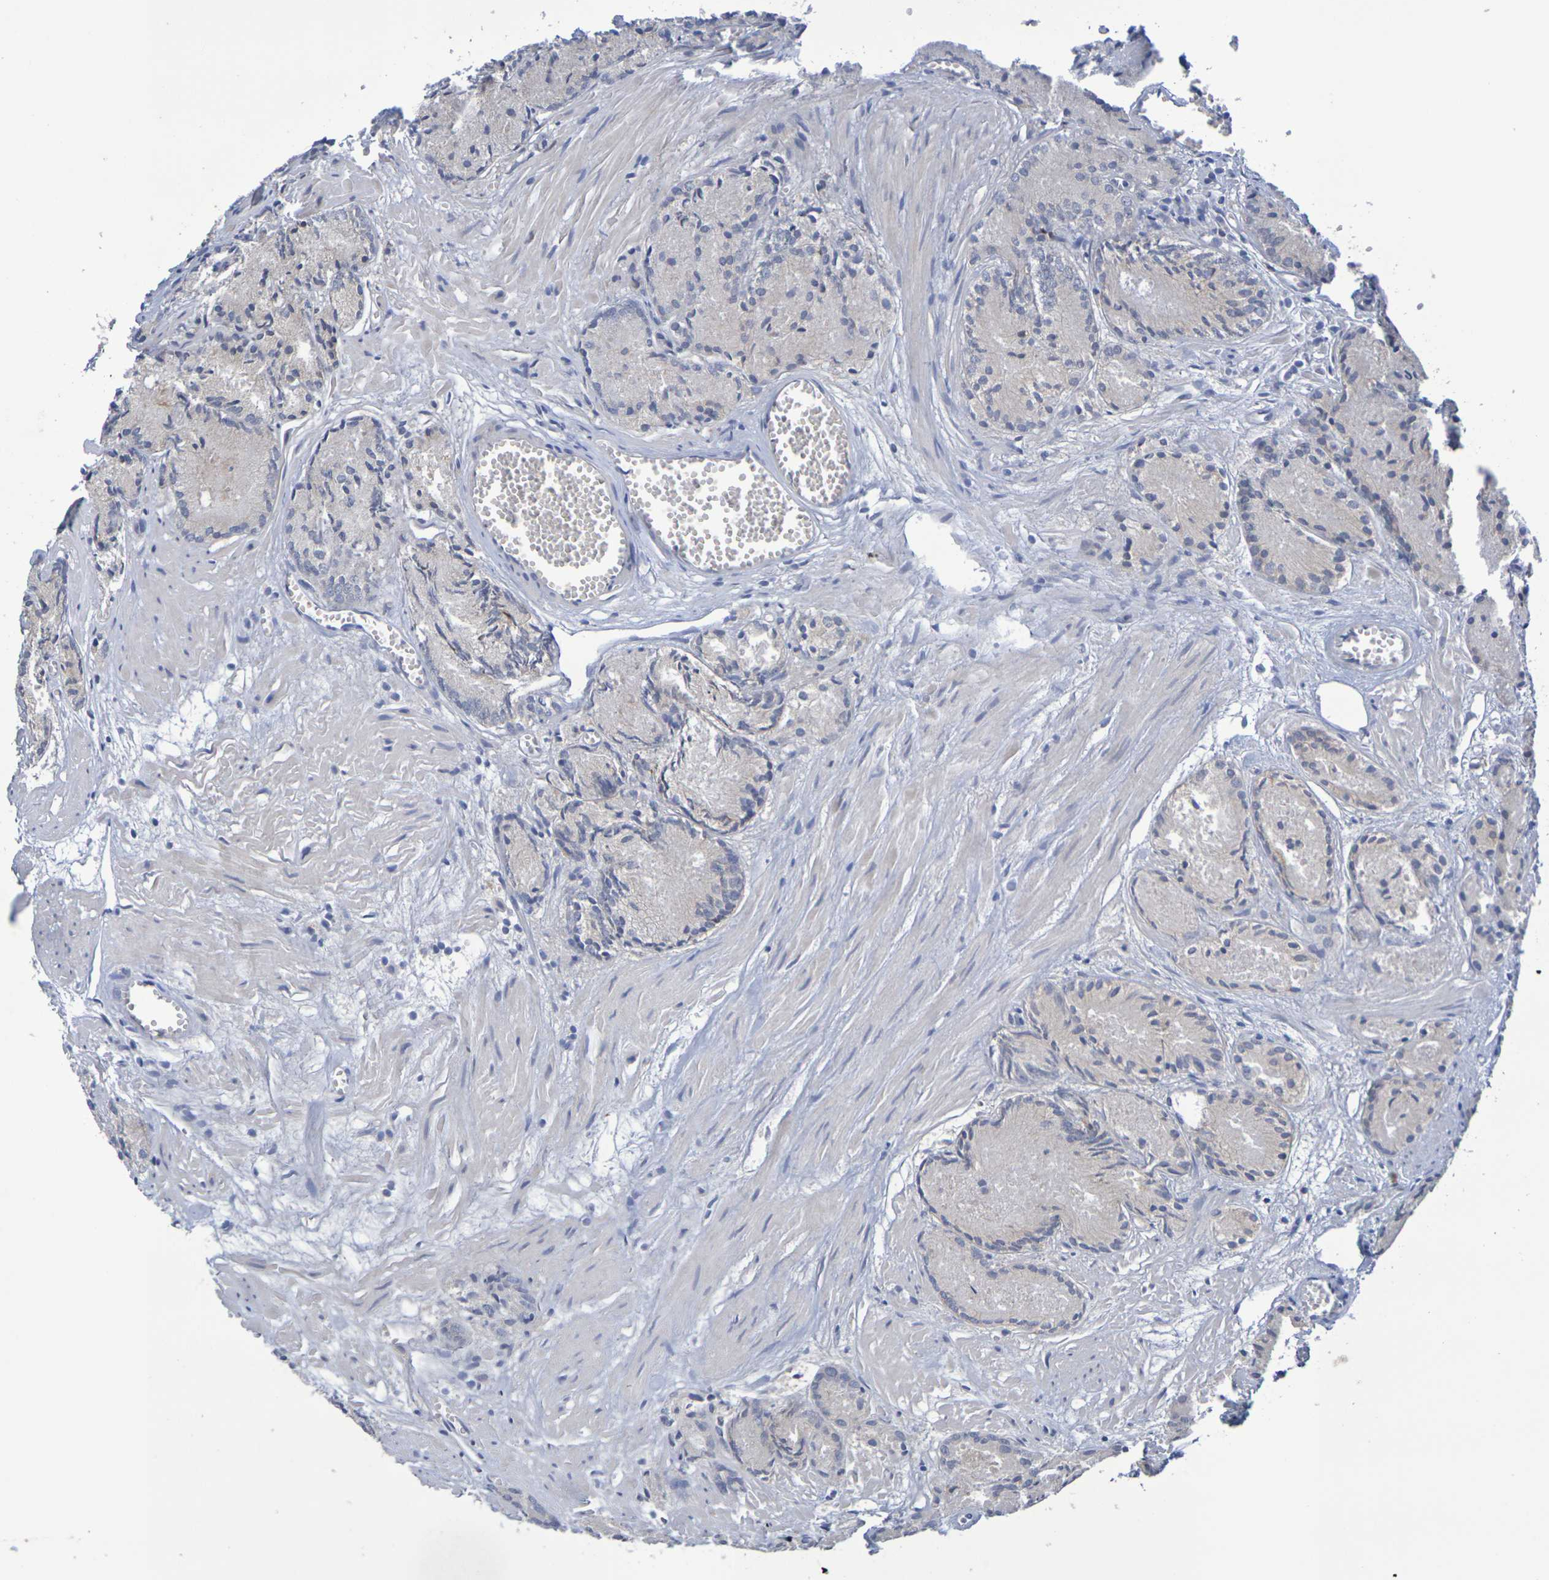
{"staining": {"intensity": "negative", "quantity": "none", "location": "none"}, "tissue": "prostate cancer", "cell_type": "Tumor cells", "image_type": "cancer", "snomed": [{"axis": "morphology", "description": "Adenocarcinoma, Low grade"}, {"axis": "topography", "description": "Prostate"}], "caption": "Photomicrograph shows no protein staining in tumor cells of prostate cancer tissue. Brightfield microscopy of IHC stained with DAB (3,3'-diaminobenzidine) (brown) and hematoxylin (blue), captured at high magnification.", "gene": "SDC4", "patient": {"sex": "male", "age": 72}}